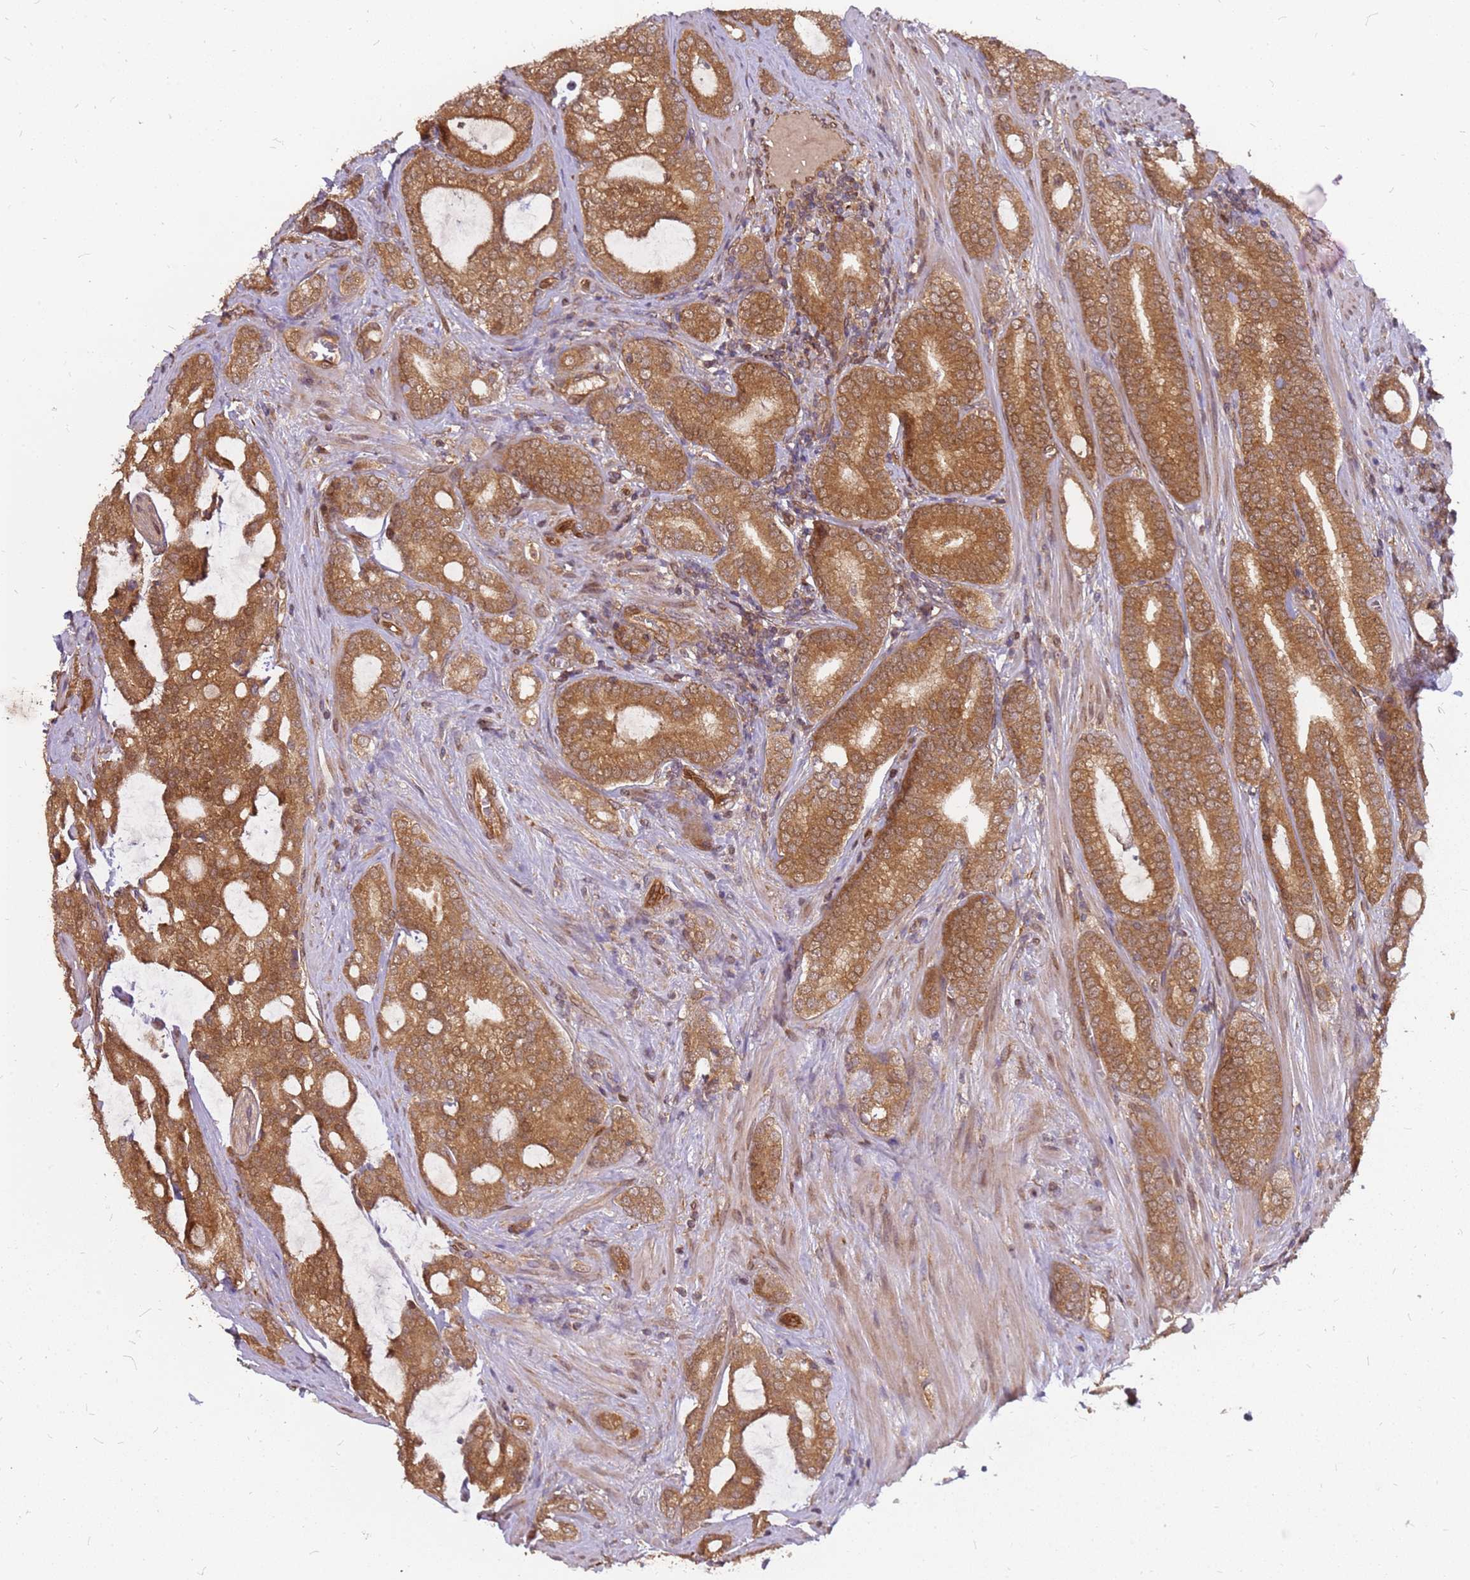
{"staining": {"intensity": "strong", "quantity": ">75%", "location": "cytoplasmic/membranous"}, "tissue": "prostate cancer", "cell_type": "Tumor cells", "image_type": "cancer", "snomed": [{"axis": "morphology", "description": "Adenocarcinoma, High grade"}, {"axis": "topography", "description": "Prostate"}], "caption": "Protein staining exhibits strong cytoplasmic/membranous positivity in approximately >75% of tumor cells in adenocarcinoma (high-grade) (prostate).", "gene": "NUDT14", "patient": {"sex": "male", "age": 63}}